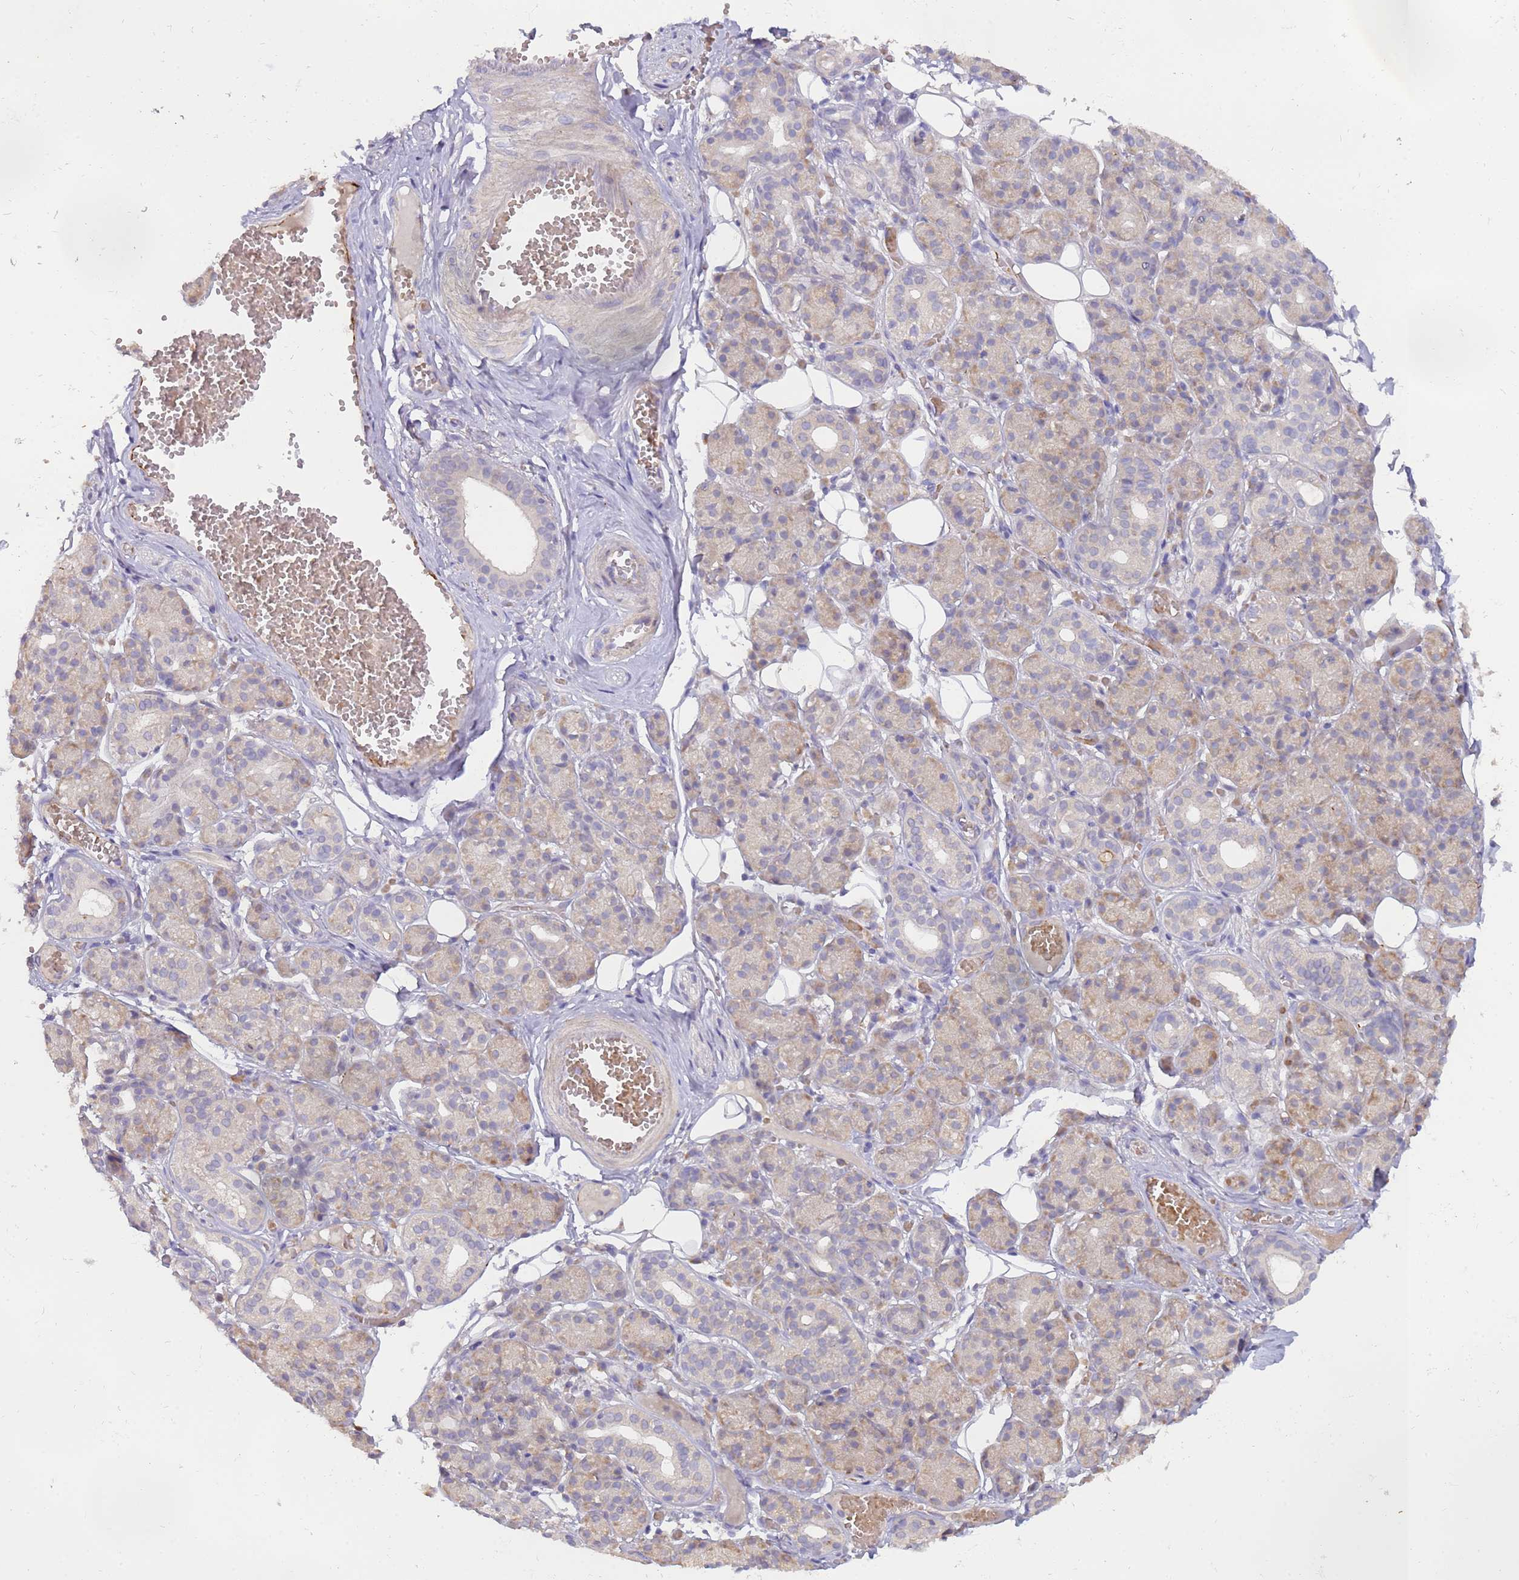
{"staining": {"intensity": "weak", "quantity": "<25%", "location": "cytoplasmic/membranous"}, "tissue": "salivary gland", "cell_type": "Glandular cells", "image_type": "normal", "snomed": [{"axis": "morphology", "description": "Normal tissue, NOS"}, {"axis": "topography", "description": "Salivary gland"}], "caption": "Immunohistochemistry photomicrograph of normal salivary gland: salivary gland stained with DAB (3,3'-diaminobenzidine) demonstrates no significant protein expression in glandular cells.", "gene": "NMUR2", "patient": {"sex": "male", "age": 63}}